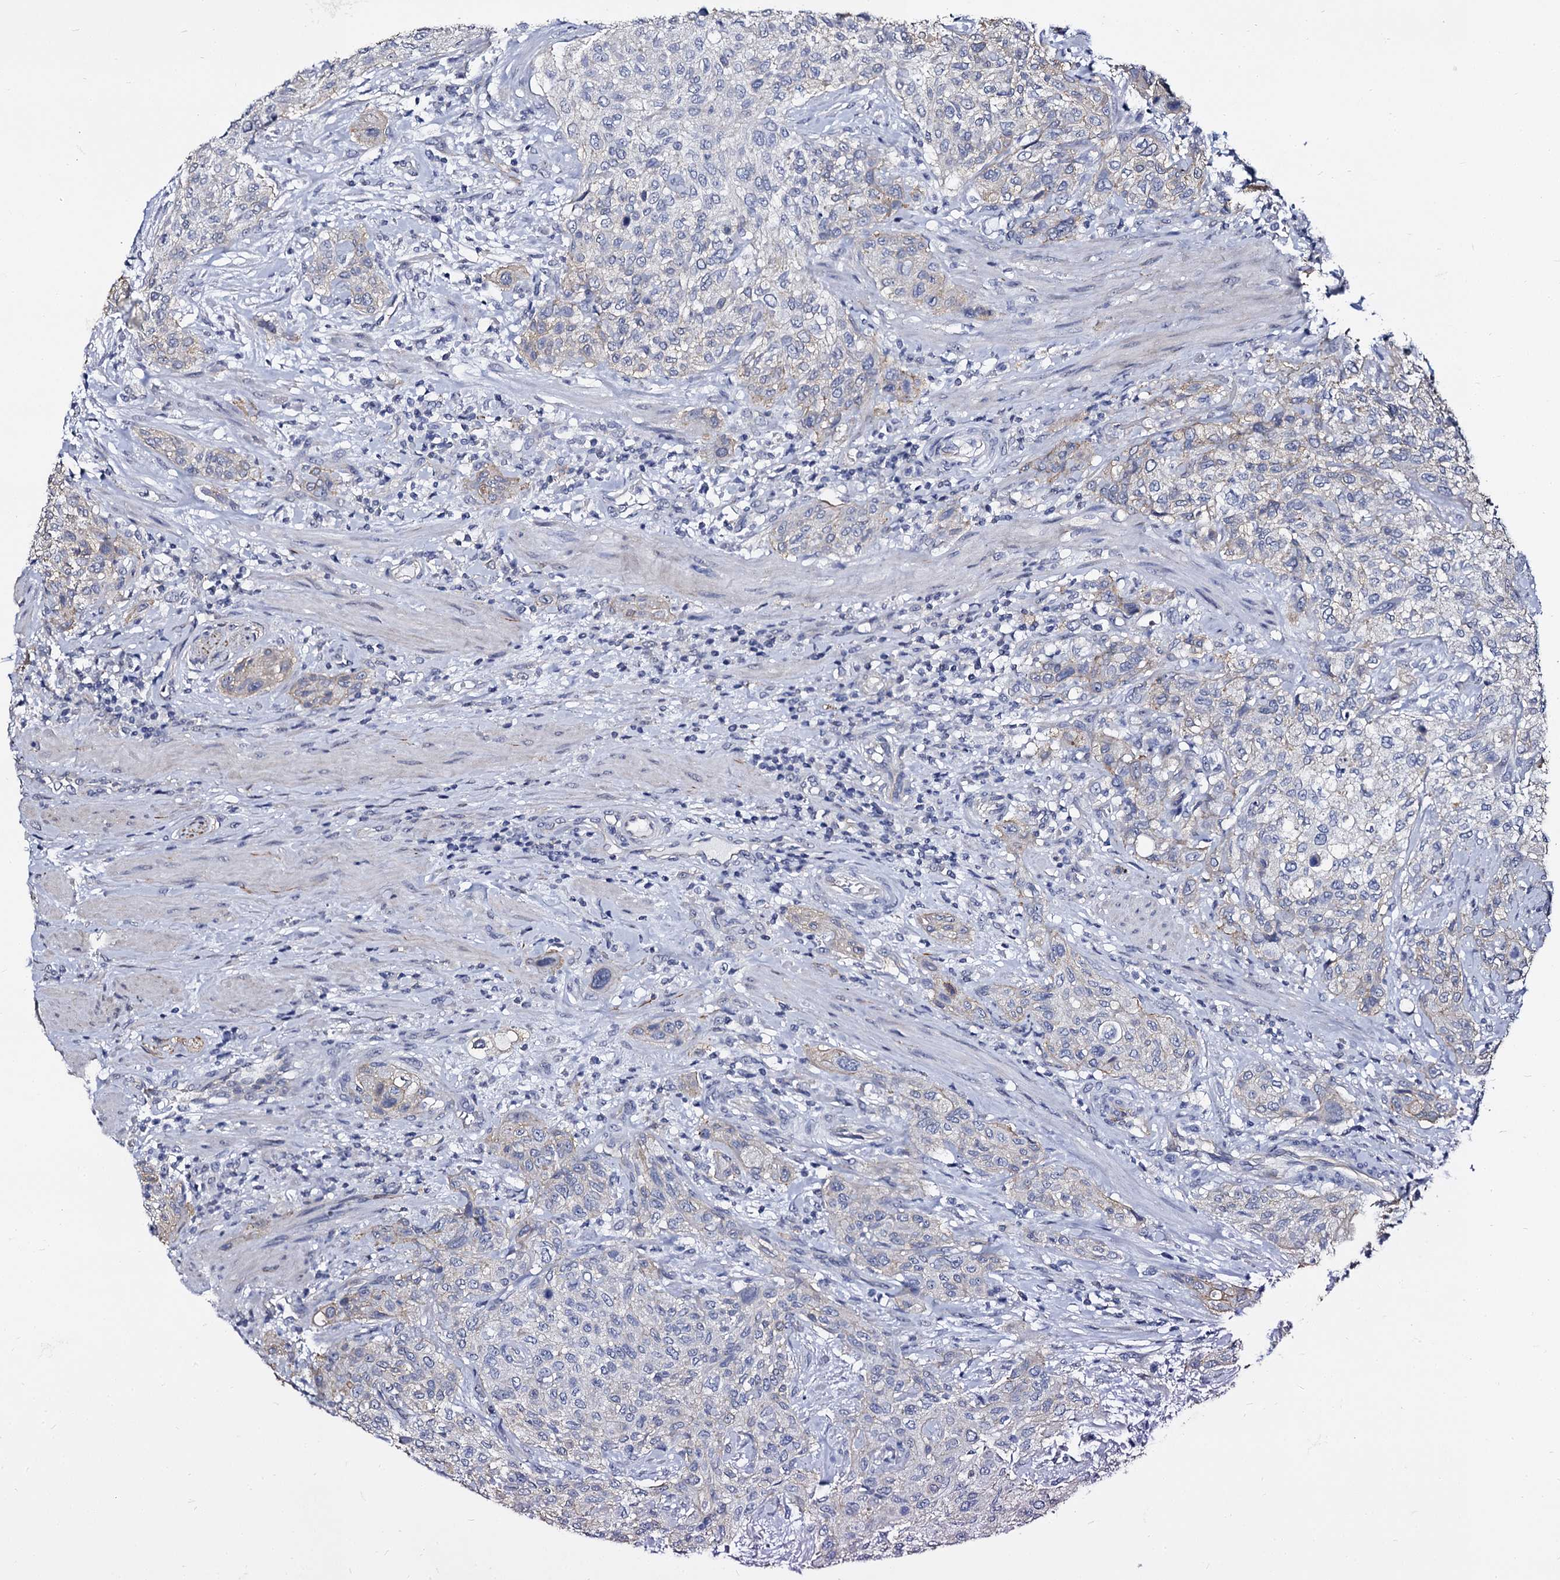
{"staining": {"intensity": "negative", "quantity": "none", "location": "none"}, "tissue": "urothelial cancer", "cell_type": "Tumor cells", "image_type": "cancer", "snomed": [{"axis": "morphology", "description": "Normal tissue, NOS"}, {"axis": "morphology", "description": "Urothelial carcinoma, NOS"}, {"axis": "topography", "description": "Urinary bladder"}, {"axis": "topography", "description": "Peripheral nerve tissue"}], "caption": "Immunohistochemistry (IHC) image of neoplastic tissue: human urothelial cancer stained with DAB (3,3'-diaminobenzidine) reveals no significant protein positivity in tumor cells. (DAB (3,3'-diaminobenzidine) IHC with hematoxylin counter stain).", "gene": "CBFB", "patient": {"sex": "male", "age": 35}}